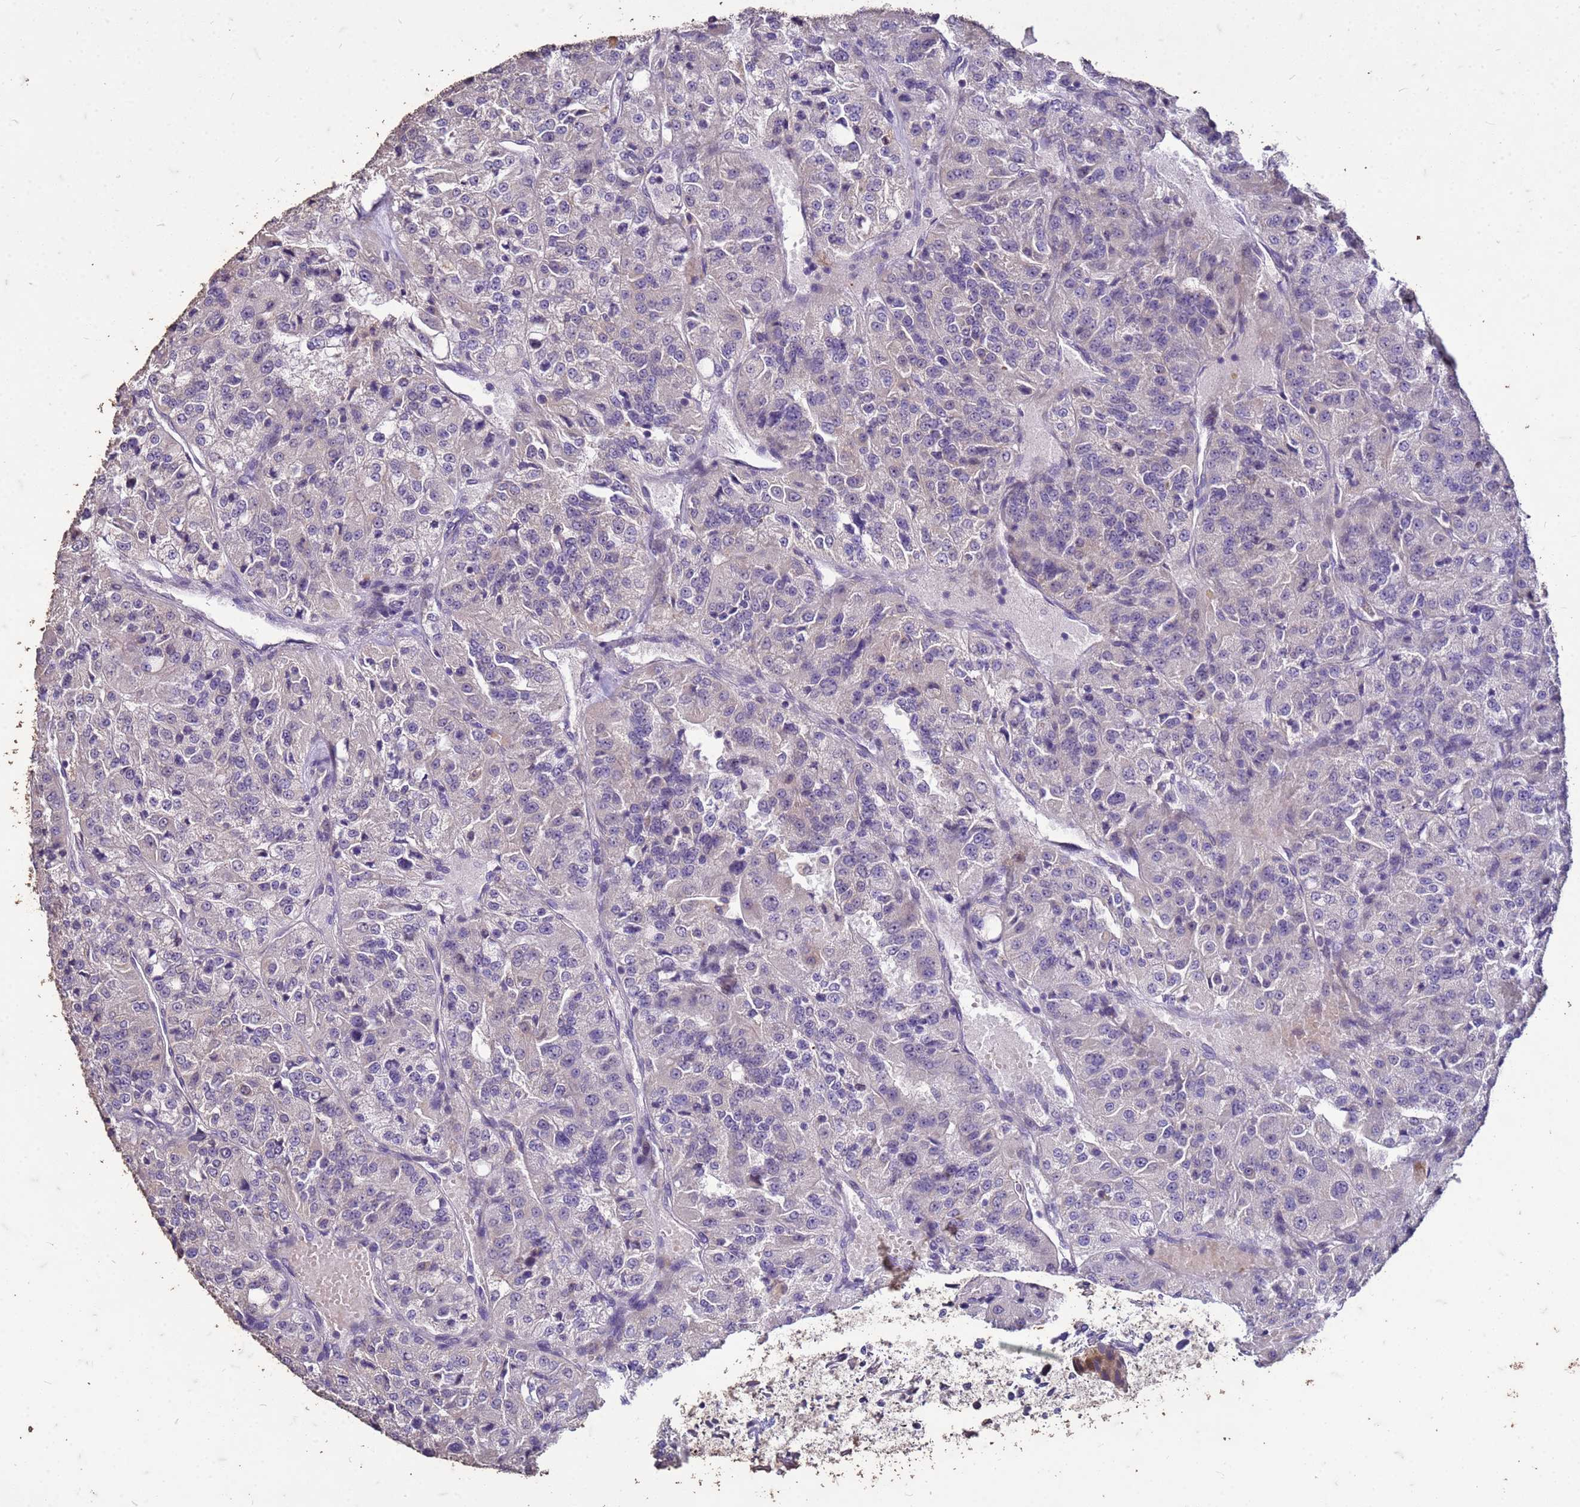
{"staining": {"intensity": "negative", "quantity": "none", "location": "none"}, "tissue": "renal cancer", "cell_type": "Tumor cells", "image_type": "cancer", "snomed": [{"axis": "morphology", "description": "Adenocarcinoma, NOS"}, {"axis": "topography", "description": "Kidney"}], "caption": "Tumor cells show no significant expression in renal adenocarcinoma.", "gene": "FAM184B", "patient": {"sex": "female", "age": 63}}